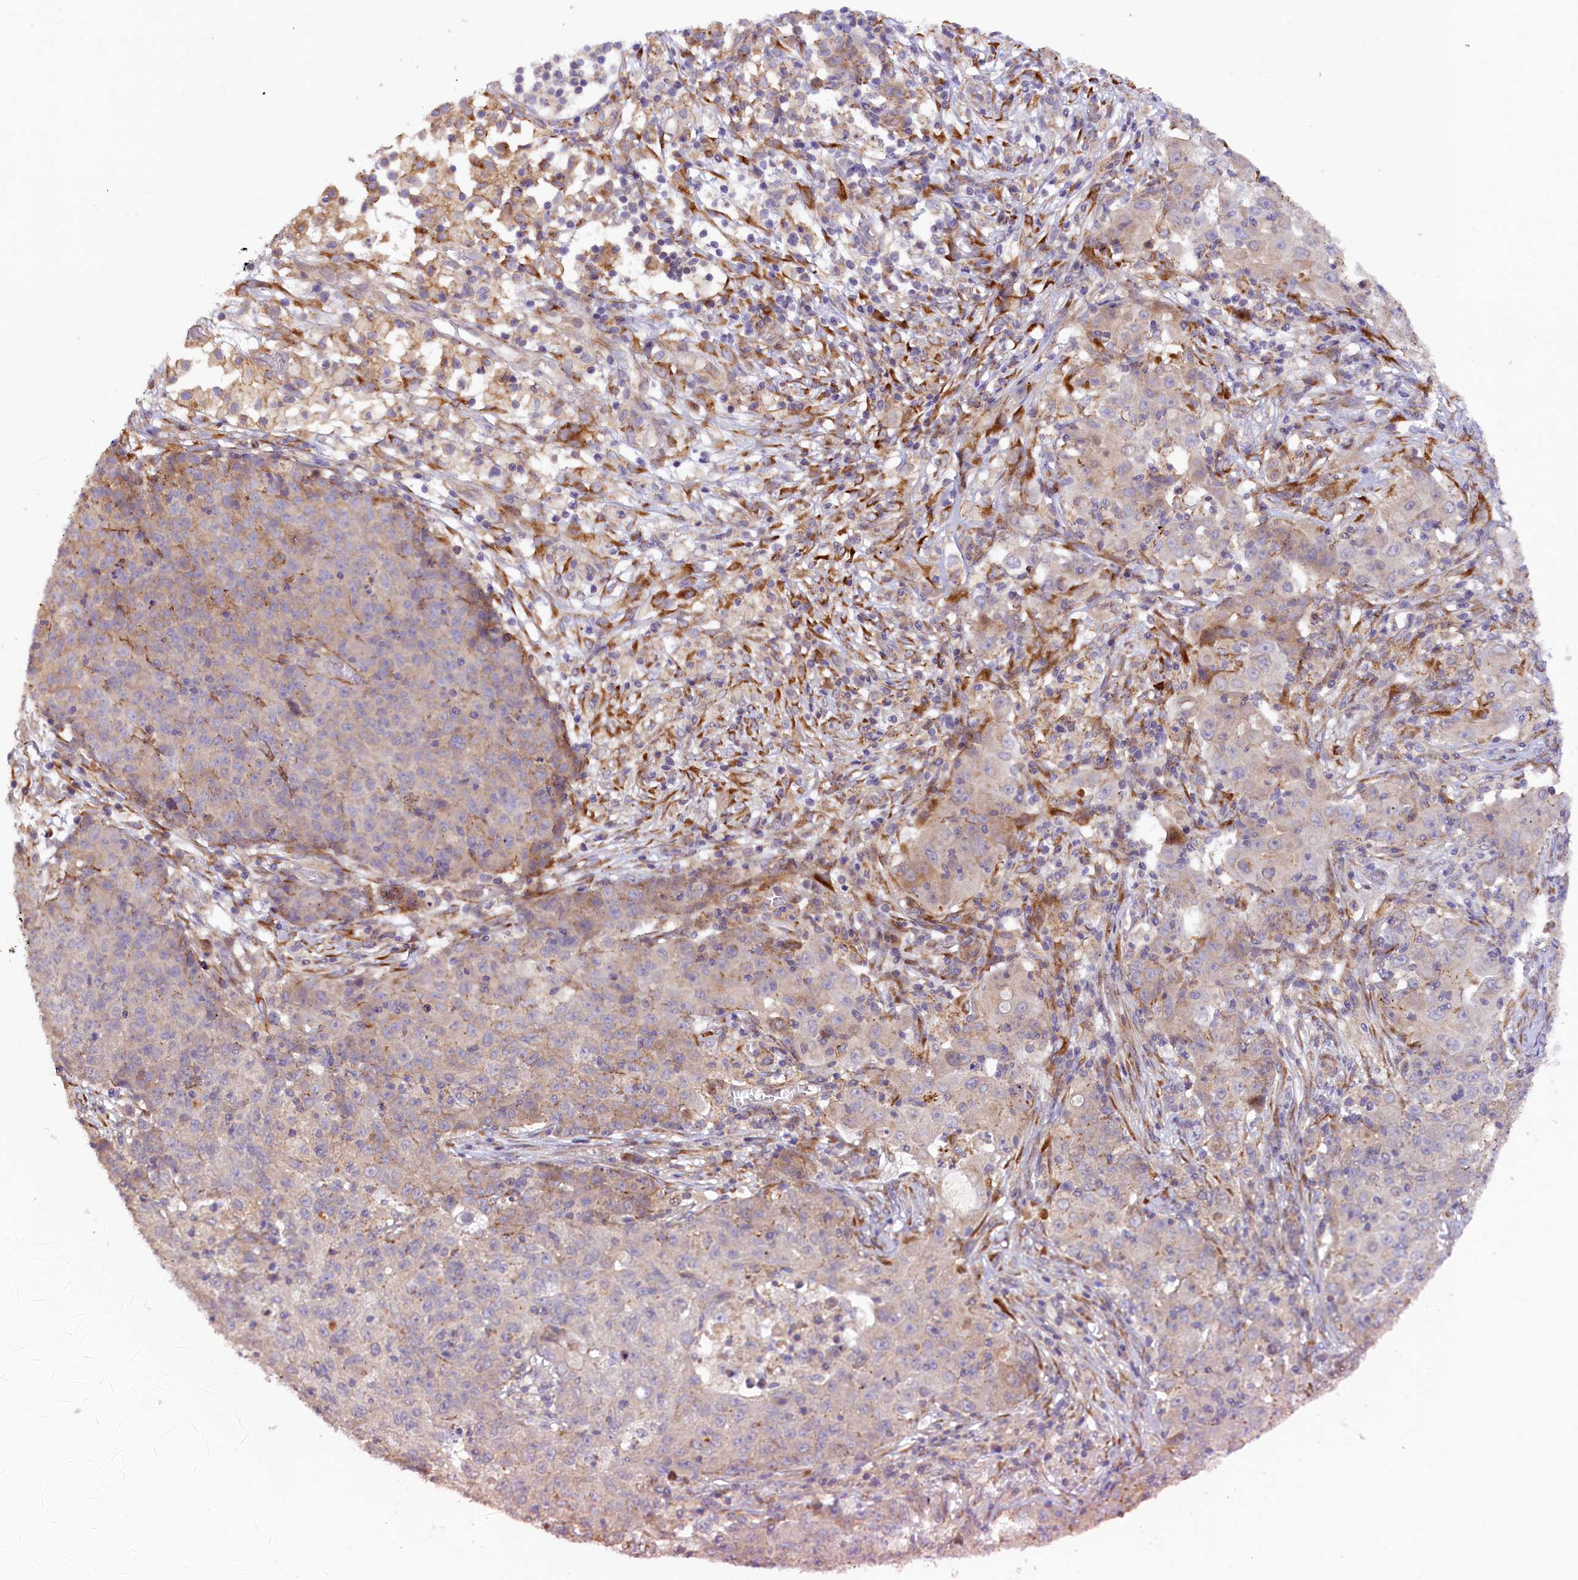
{"staining": {"intensity": "weak", "quantity": "25%-75%", "location": "cytoplasmic/membranous"}, "tissue": "ovarian cancer", "cell_type": "Tumor cells", "image_type": "cancer", "snomed": [{"axis": "morphology", "description": "Carcinoma, endometroid"}, {"axis": "topography", "description": "Ovary"}], "caption": "This is a histology image of immunohistochemistry staining of ovarian cancer (endometroid carcinoma), which shows weak positivity in the cytoplasmic/membranous of tumor cells.", "gene": "SSC5D", "patient": {"sex": "female", "age": 42}}